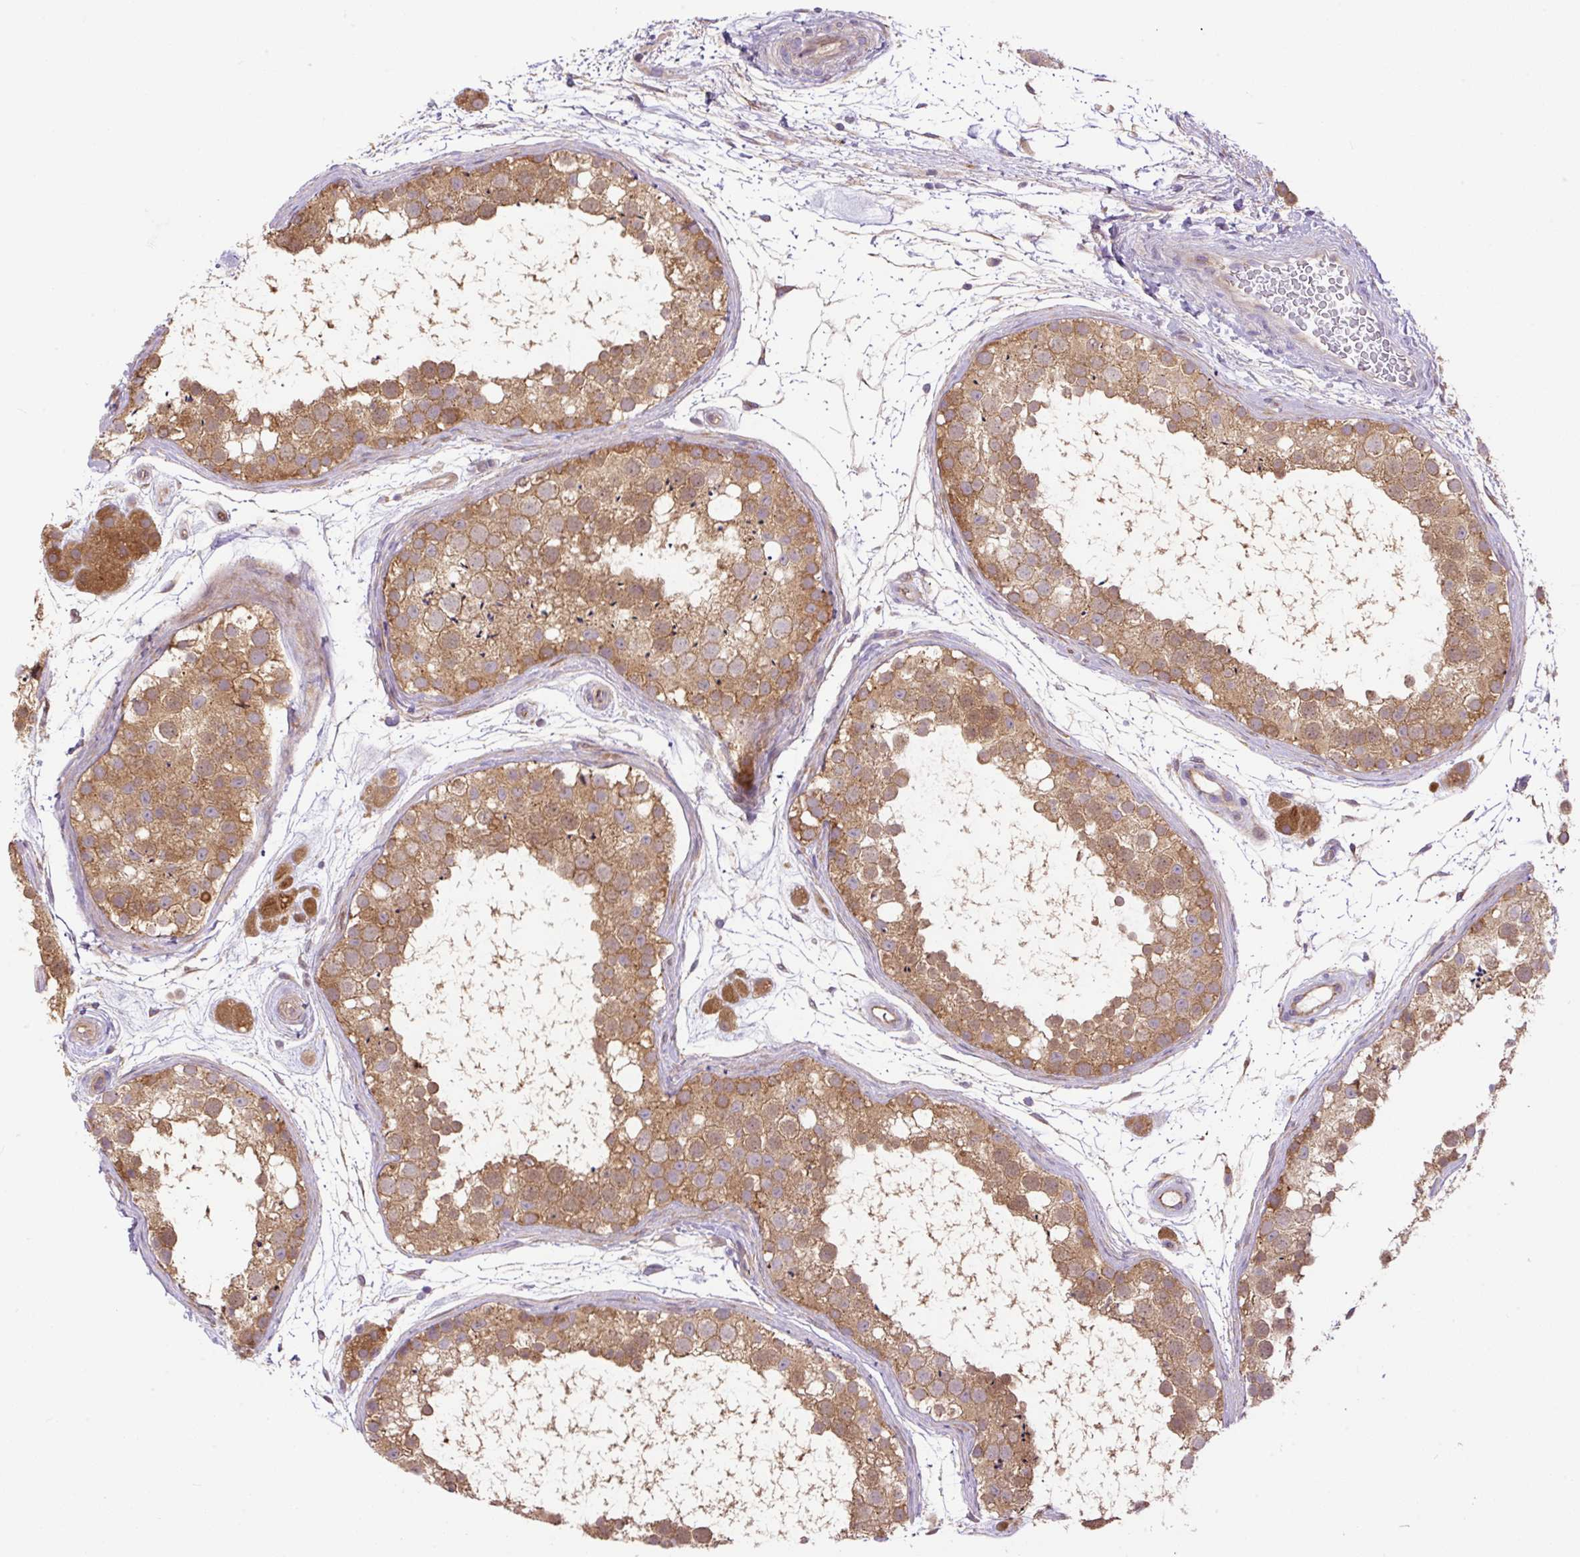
{"staining": {"intensity": "moderate", "quantity": "25%-75%", "location": "cytoplasmic/membranous"}, "tissue": "testis", "cell_type": "Cells in seminiferous ducts", "image_type": "normal", "snomed": [{"axis": "morphology", "description": "Normal tissue, NOS"}, {"axis": "topography", "description": "Testis"}], "caption": "Immunohistochemistry (IHC) (DAB (3,3'-diaminobenzidine)) staining of benign human testis demonstrates moderate cytoplasmic/membranous protein staining in approximately 25%-75% of cells in seminiferous ducts. (IHC, brightfield microscopy, high magnification).", "gene": "PPME1", "patient": {"sex": "male", "age": 41}}